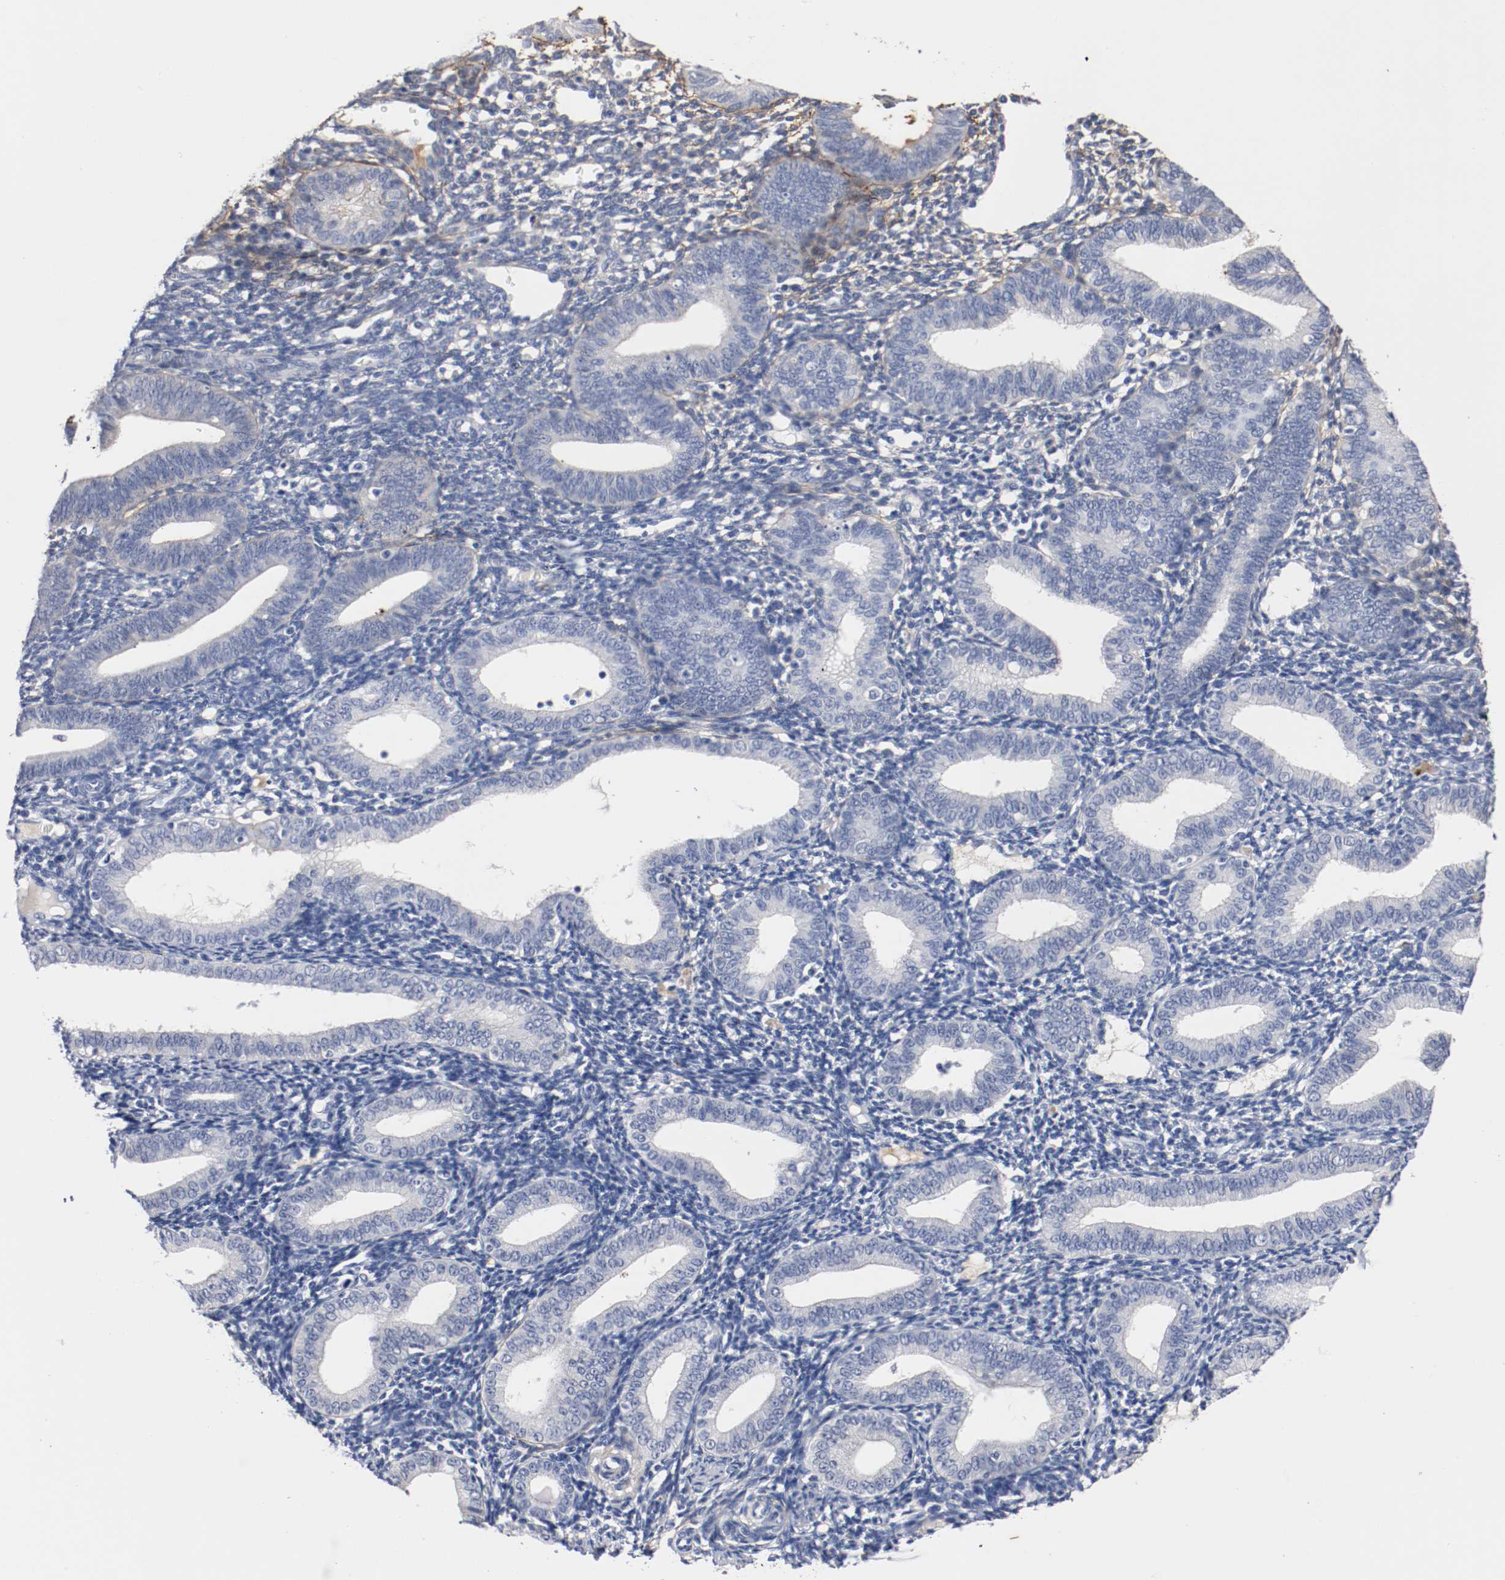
{"staining": {"intensity": "moderate", "quantity": "<25%", "location": "cytoplasmic/membranous"}, "tissue": "endometrium", "cell_type": "Cells in endometrial stroma", "image_type": "normal", "snomed": [{"axis": "morphology", "description": "Normal tissue, NOS"}, {"axis": "topography", "description": "Endometrium"}], "caption": "A micrograph showing moderate cytoplasmic/membranous staining in approximately <25% of cells in endometrial stroma in normal endometrium, as visualized by brown immunohistochemical staining.", "gene": "TNC", "patient": {"sex": "female", "age": 61}}